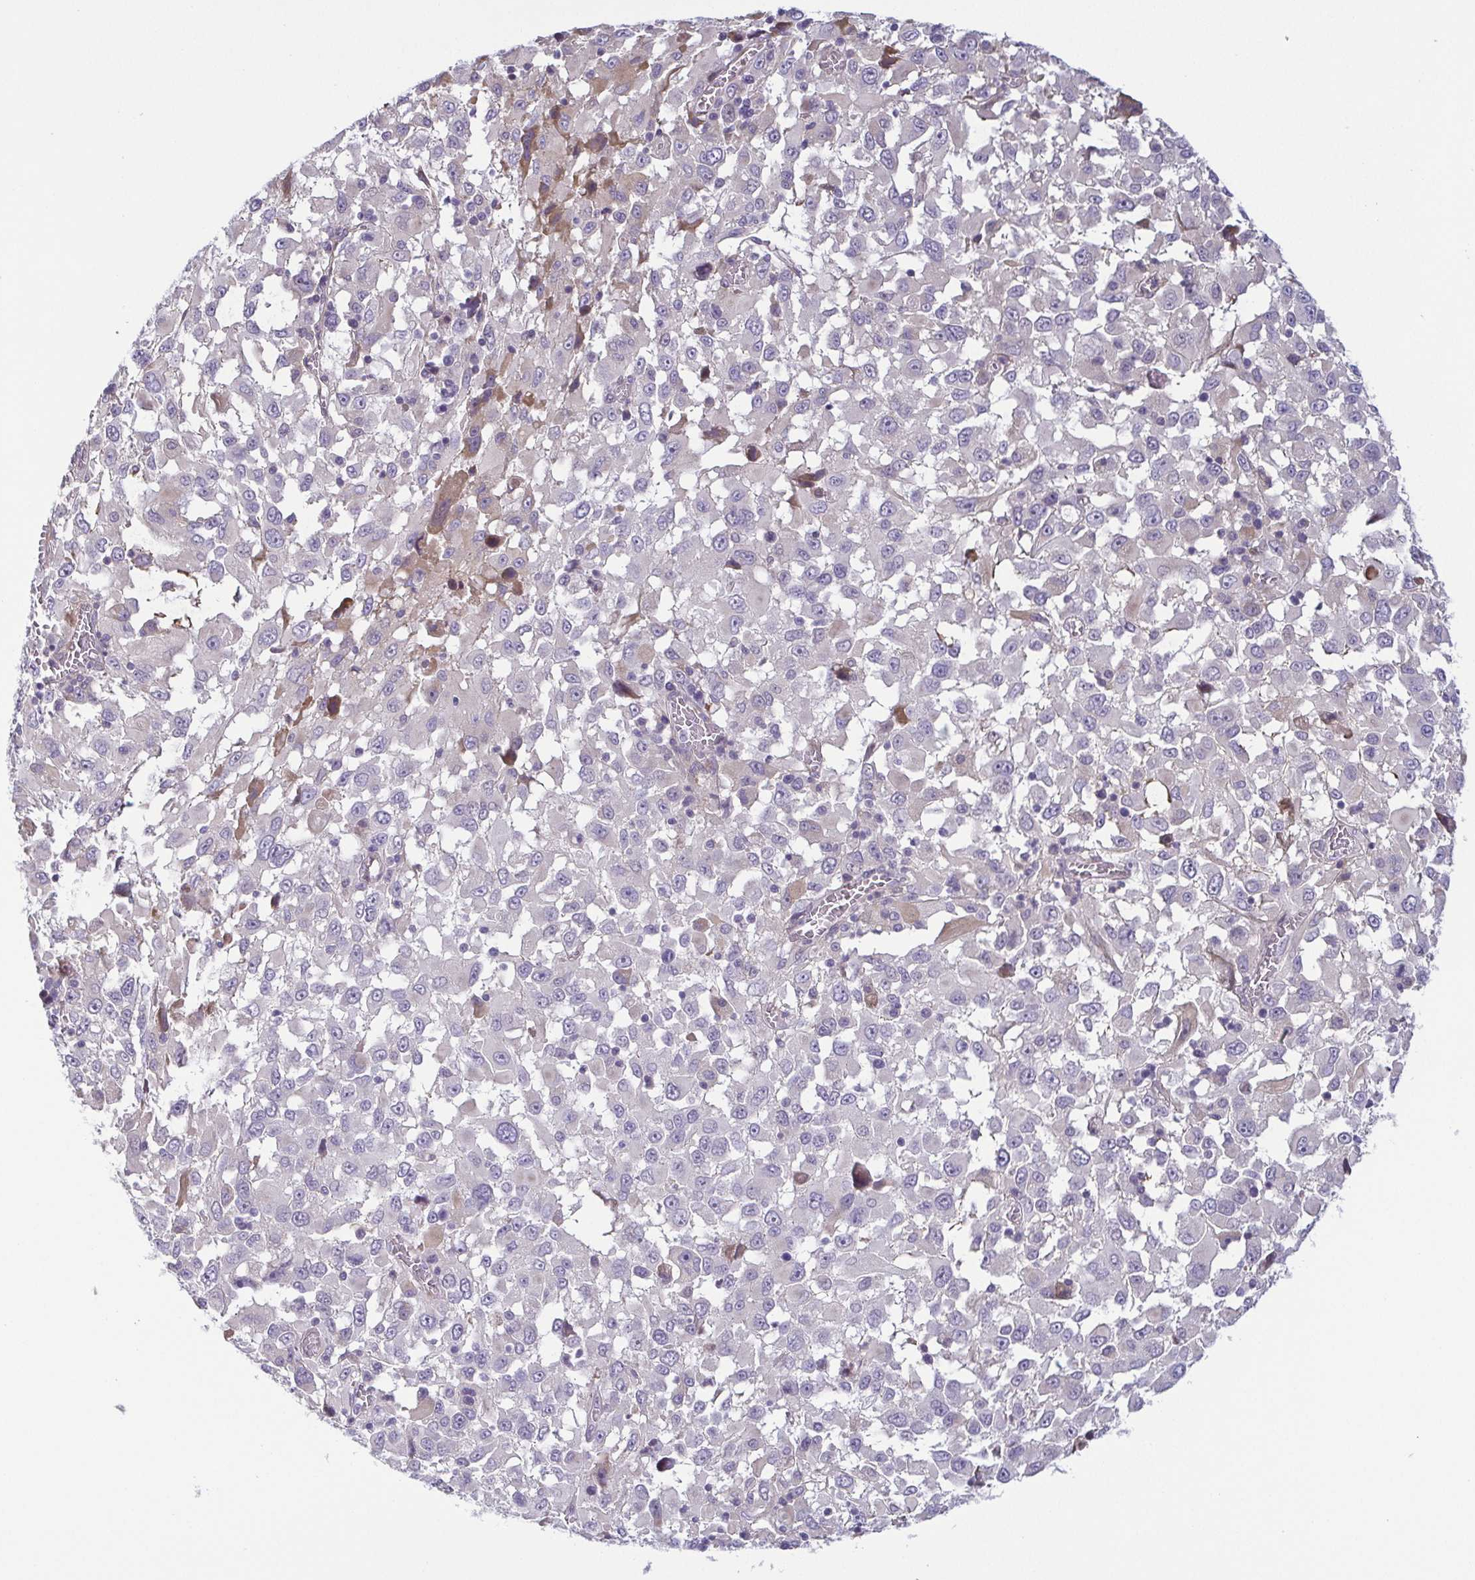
{"staining": {"intensity": "negative", "quantity": "none", "location": "none"}, "tissue": "melanoma", "cell_type": "Tumor cells", "image_type": "cancer", "snomed": [{"axis": "morphology", "description": "Malignant melanoma, Metastatic site"}, {"axis": "topography", "description": "Soft tissue"}], "caption": "Image shows no significant protein positivity in tumor cells of malignant melanoma (metastatic site).", "gene": "ECM1", "patient": {"sex": "male", "age": 50}}